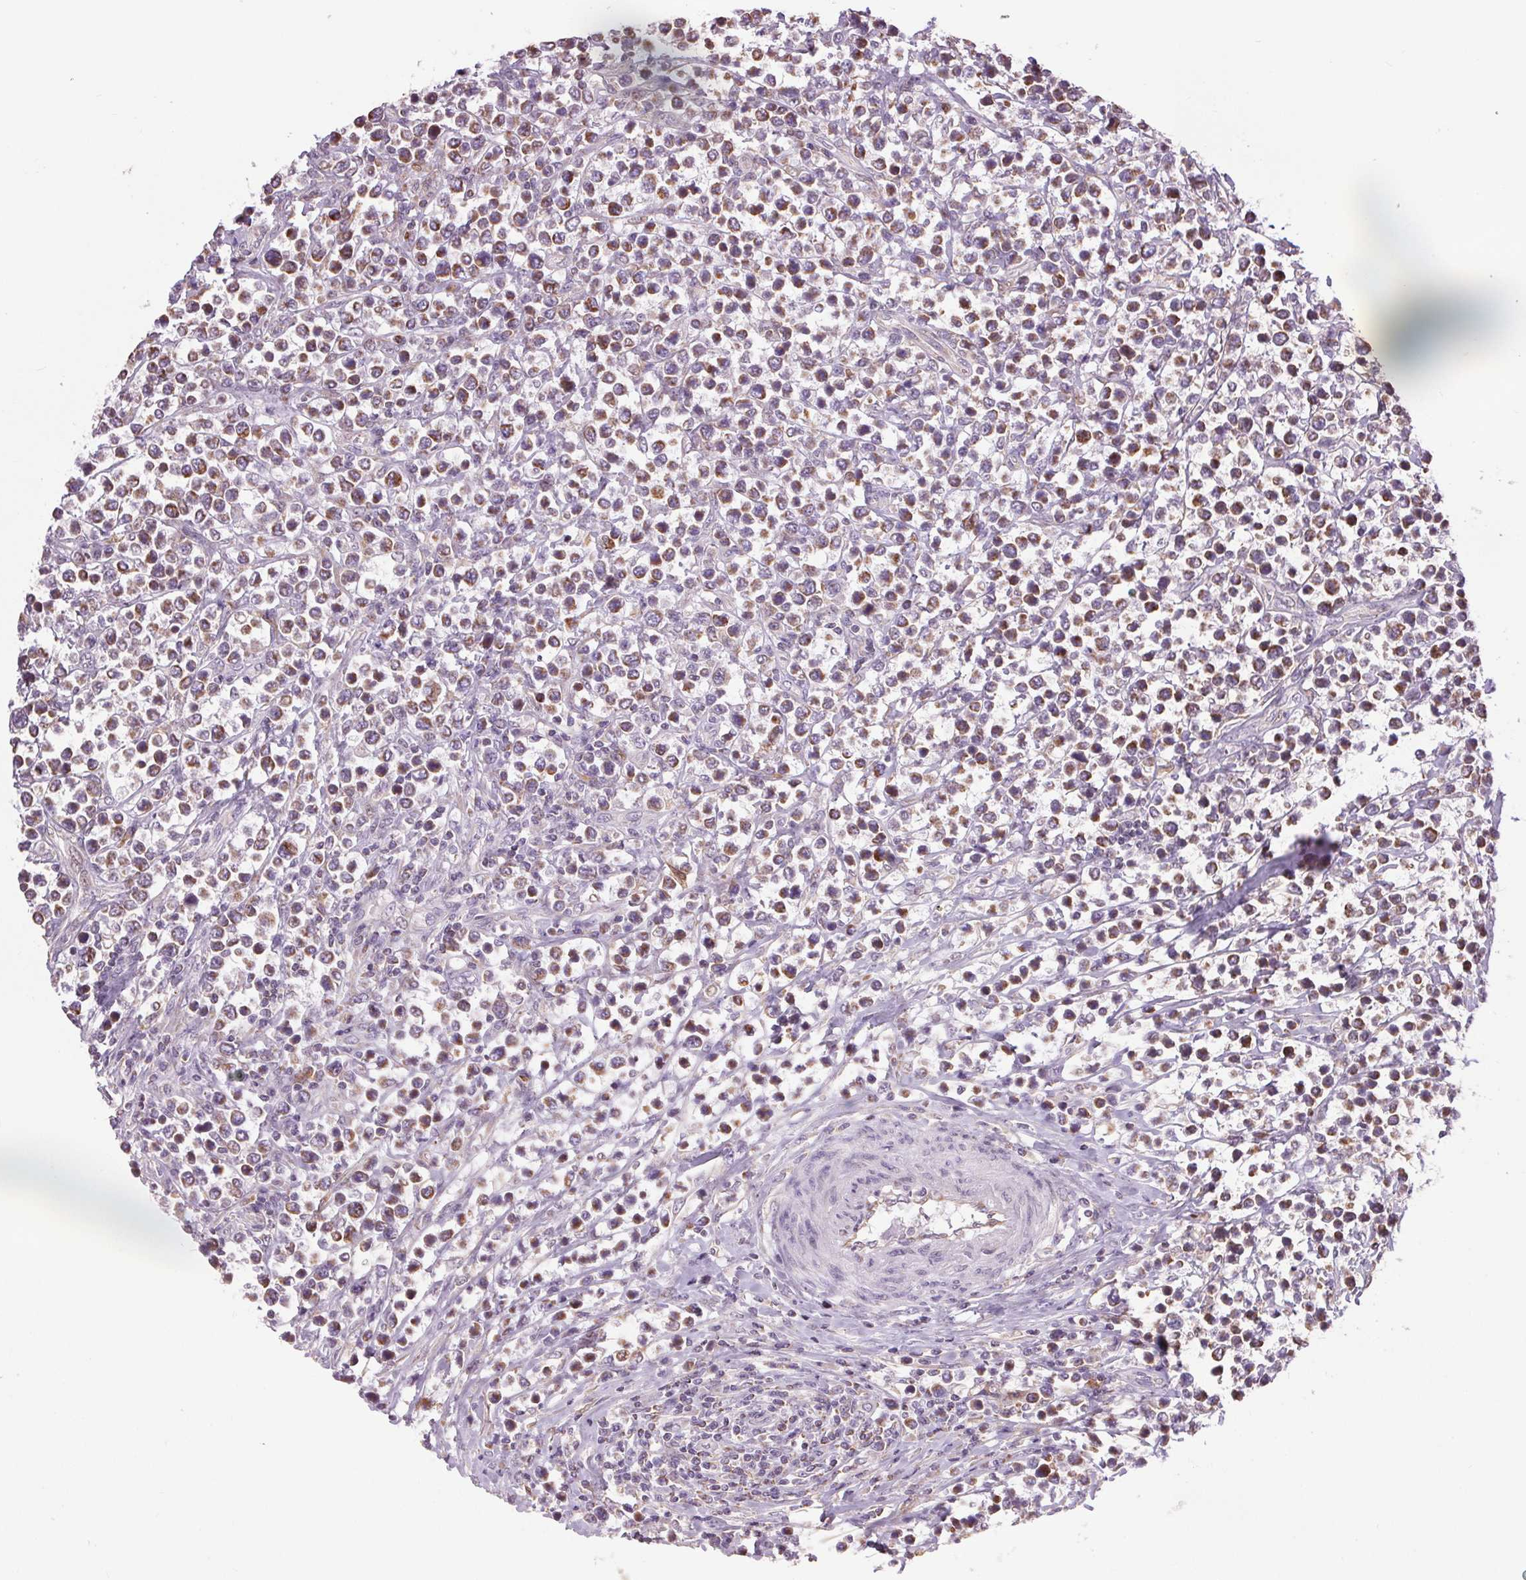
{"staining": {"intensity": "moderate", "quantity": "<25%", "location": "cytoplasmic/membranous"}, "tissue": "lymphoma", "cell_type": "Tumor cells", "image_type": "cancer", "snomed": [{"axis": "morphology", "description": "Malignant lymphoma, non-Hodgkin's type, High grade"}, {"axis": "topography", "description": "Soft tissue"}], "caption": "Immunohistochemistry staining of malignant lymphoma, non-Hodgkin's type (high-grade), which exhibits low levels of moderate cytoplasmic/membranous expression in approximately <25% of tumor cells indicating moderate cytoplasmic/membranous protein positivity. The staining was performed using DAB (brown) for protein detection and nuclei were counterstained in hematoxylin (blue).", "gene": "DGUOK", "patient": {"sex": "female", "age": 56}}